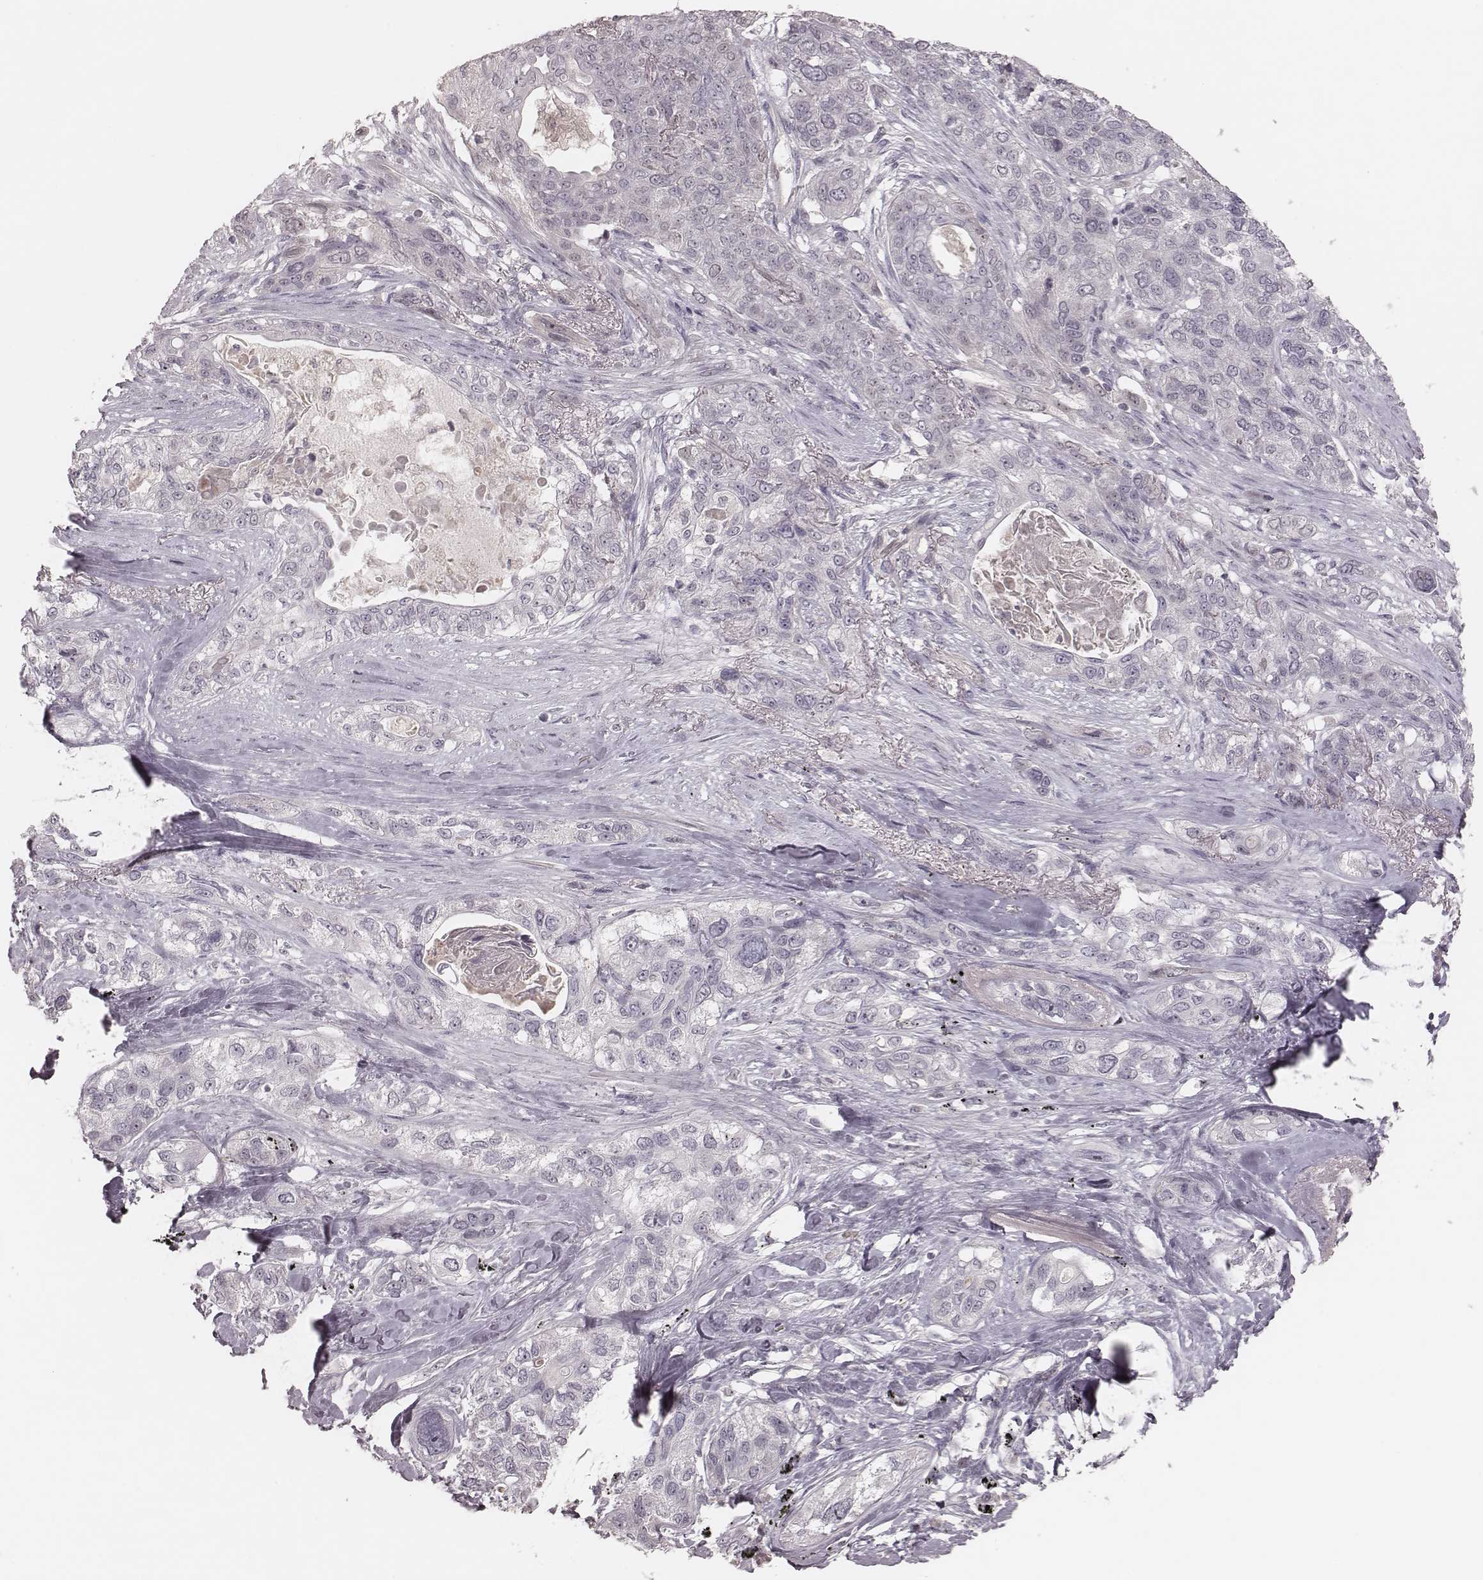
{"staining": {"intensity": "negative", "quantity": "none", "location": "none"}, "tissue": "lung cancer", "cell_type": "Tumor cells", "image_type": "cancer", "snomed": [{"axis": "morphology", "description": "Squamous cell carcinoma, NOS"}, {"axis": "topography", "description": "Lung"}], "caption": "The immunohistochemistry photomicrograph has no significant staining in tumor cells of lung squamous cell carcinoma tissue.", "gene": "FAM13B", "patient": {"sex": "female", "age": 70}}